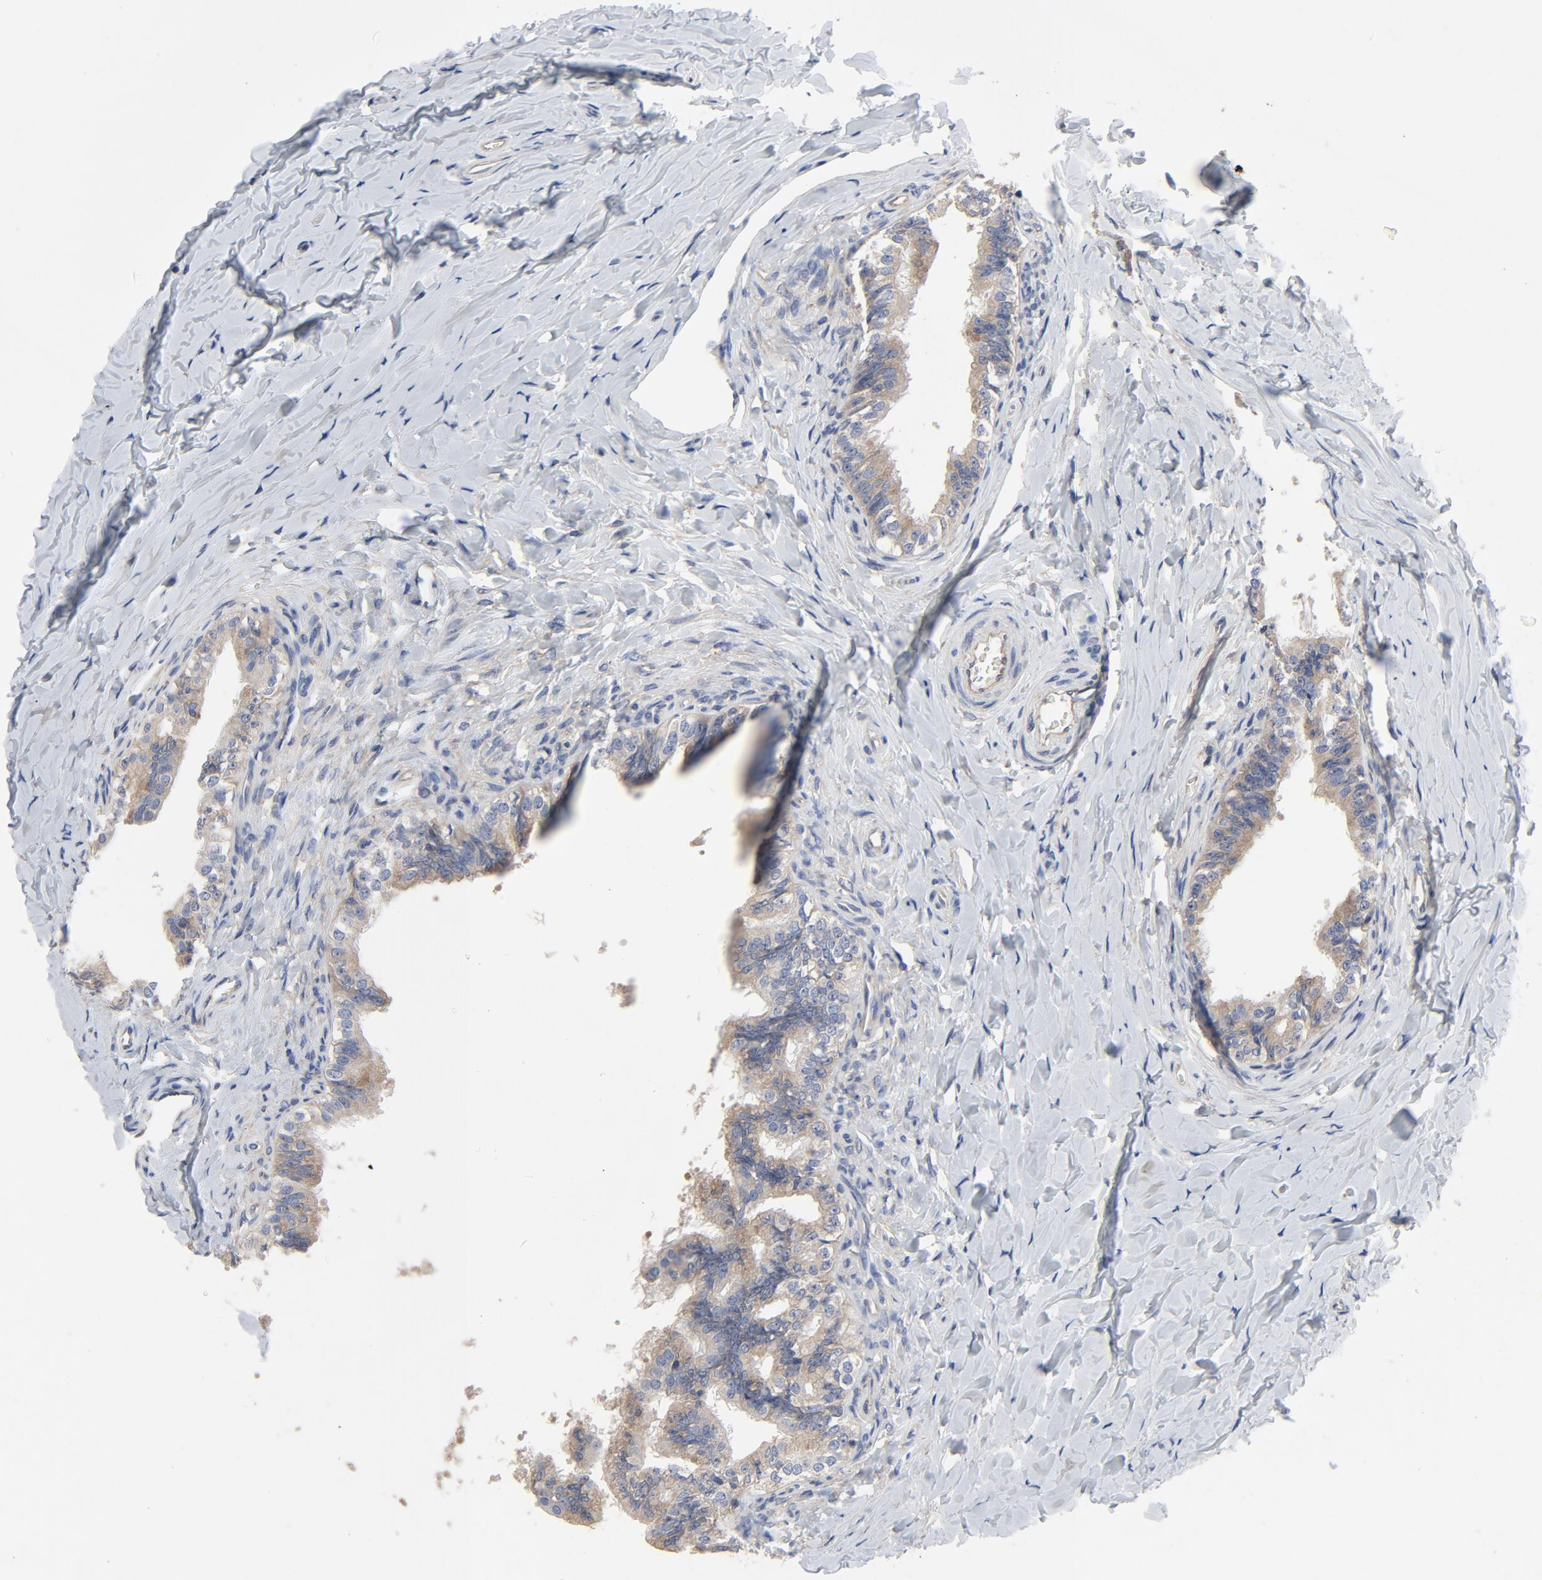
{"staining": {"intensity": "moderate", "quantity": ">75%", "location": "cytoplasmic/membranous"}, "tissue": "epididymis", "cell_type": "Glandular cells", "image_type": "normal", "snomed": [{"axis": "morphology", "description": "Normal tissue, NOS"}, {"axis": "topography", "description": "Soft tissue"}, {"axis": "topography", "description": "Epididymis"}], "caption": "Protein analysis of benign epididymis shows moderate cytoplasmic/membranous expression in about >75% of glandular cells. Nuclei are stained in blue.", "gene": "DYNLT3", "patient": {"sex": "male", "age": 26}}